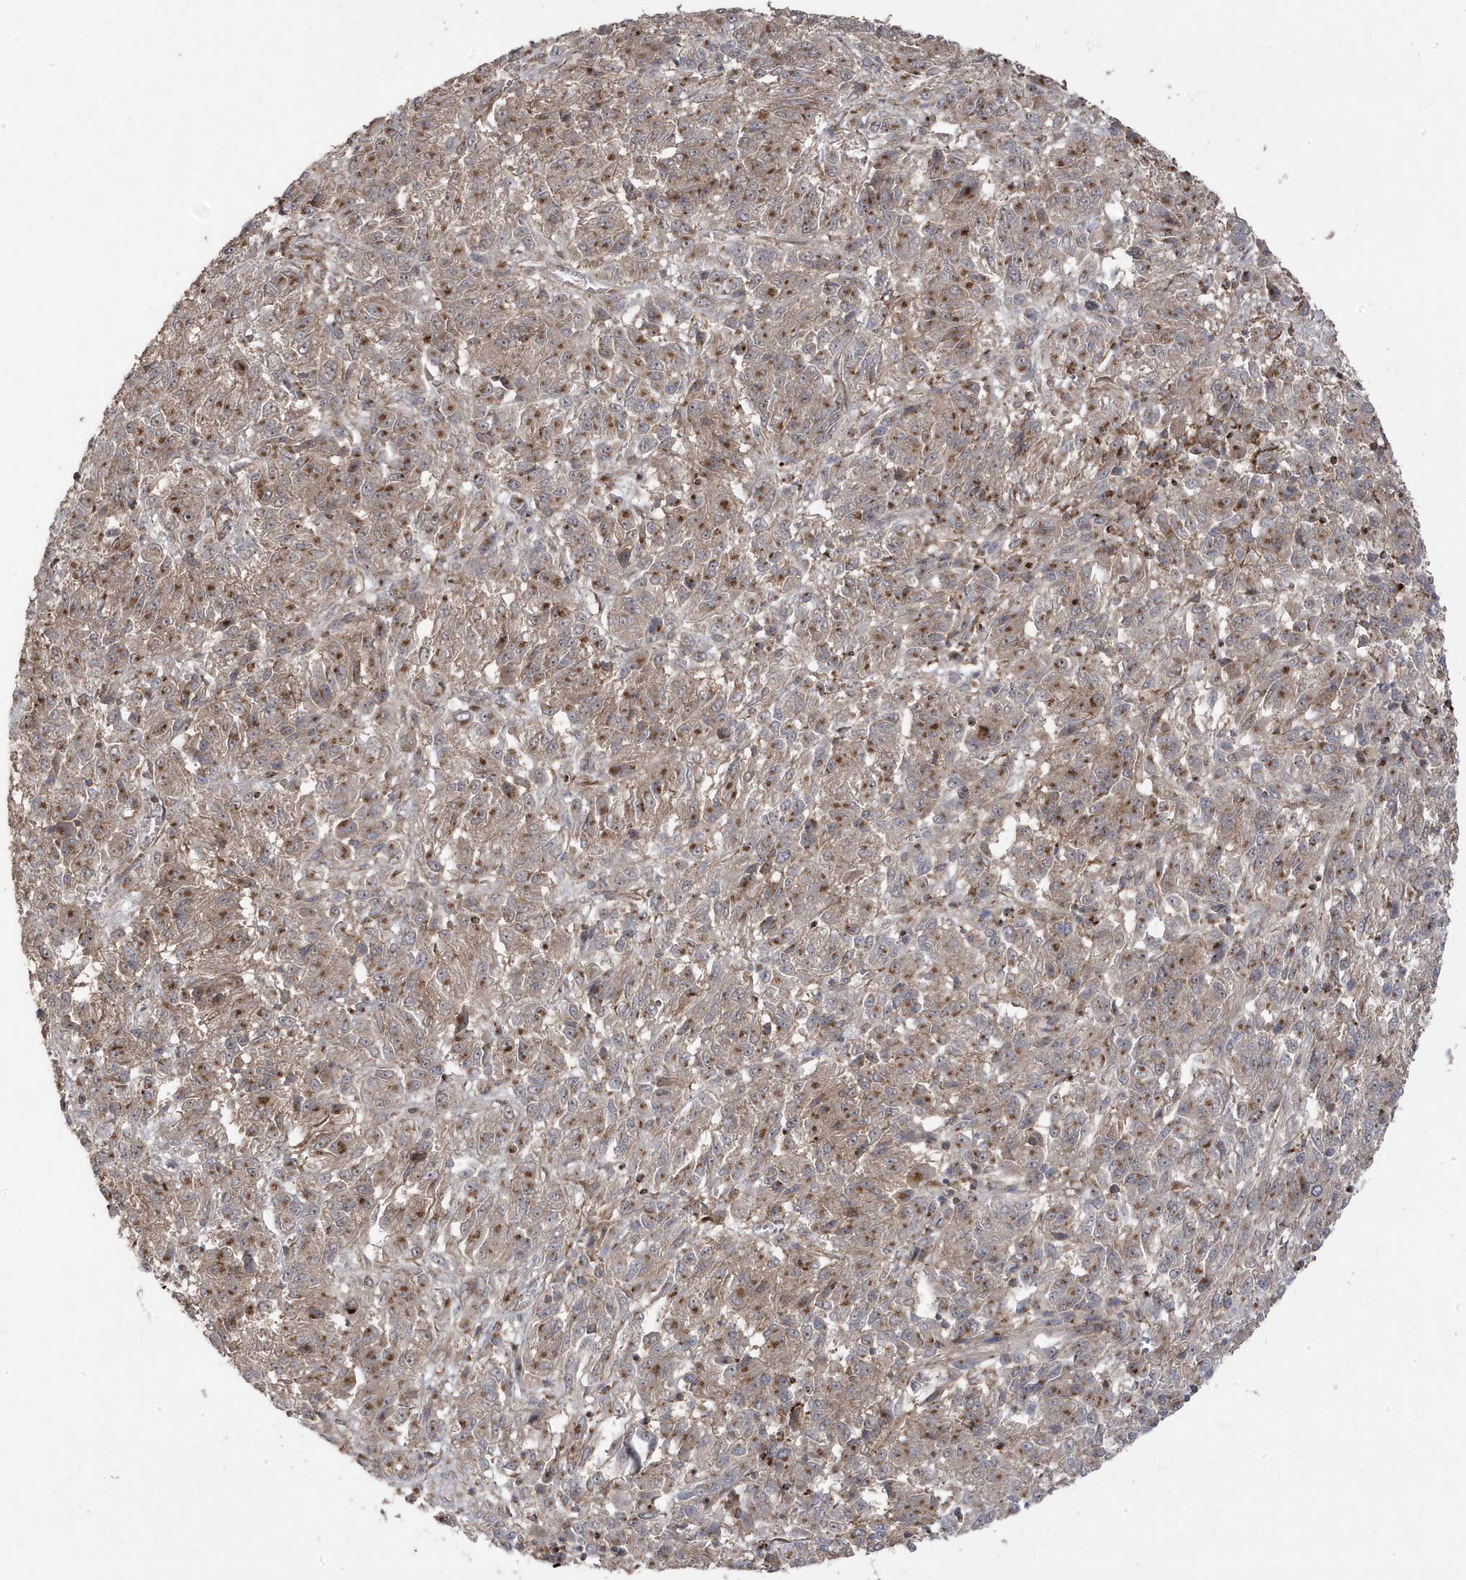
{"staining": {"intensity": "moderate", "quantity": ">75%", "location": "cytoplasmic/membranous"}, "tissue": "melanoma", "cell_type": "Tumor cells", "image_type": "cancer", "snomed": [{"axis": "morphology", "description": "Malignant melanoma, Metastatic site"}, {"axis": "topography", "description": "Lung"}], "caption": "This is a histology image of IHC staining of melanoma, which shows moderate staining in the cytoplasmic/membranous of tumor cells.", "gene": "CETN3", "patient": {"sex": "male", "age": 64}}